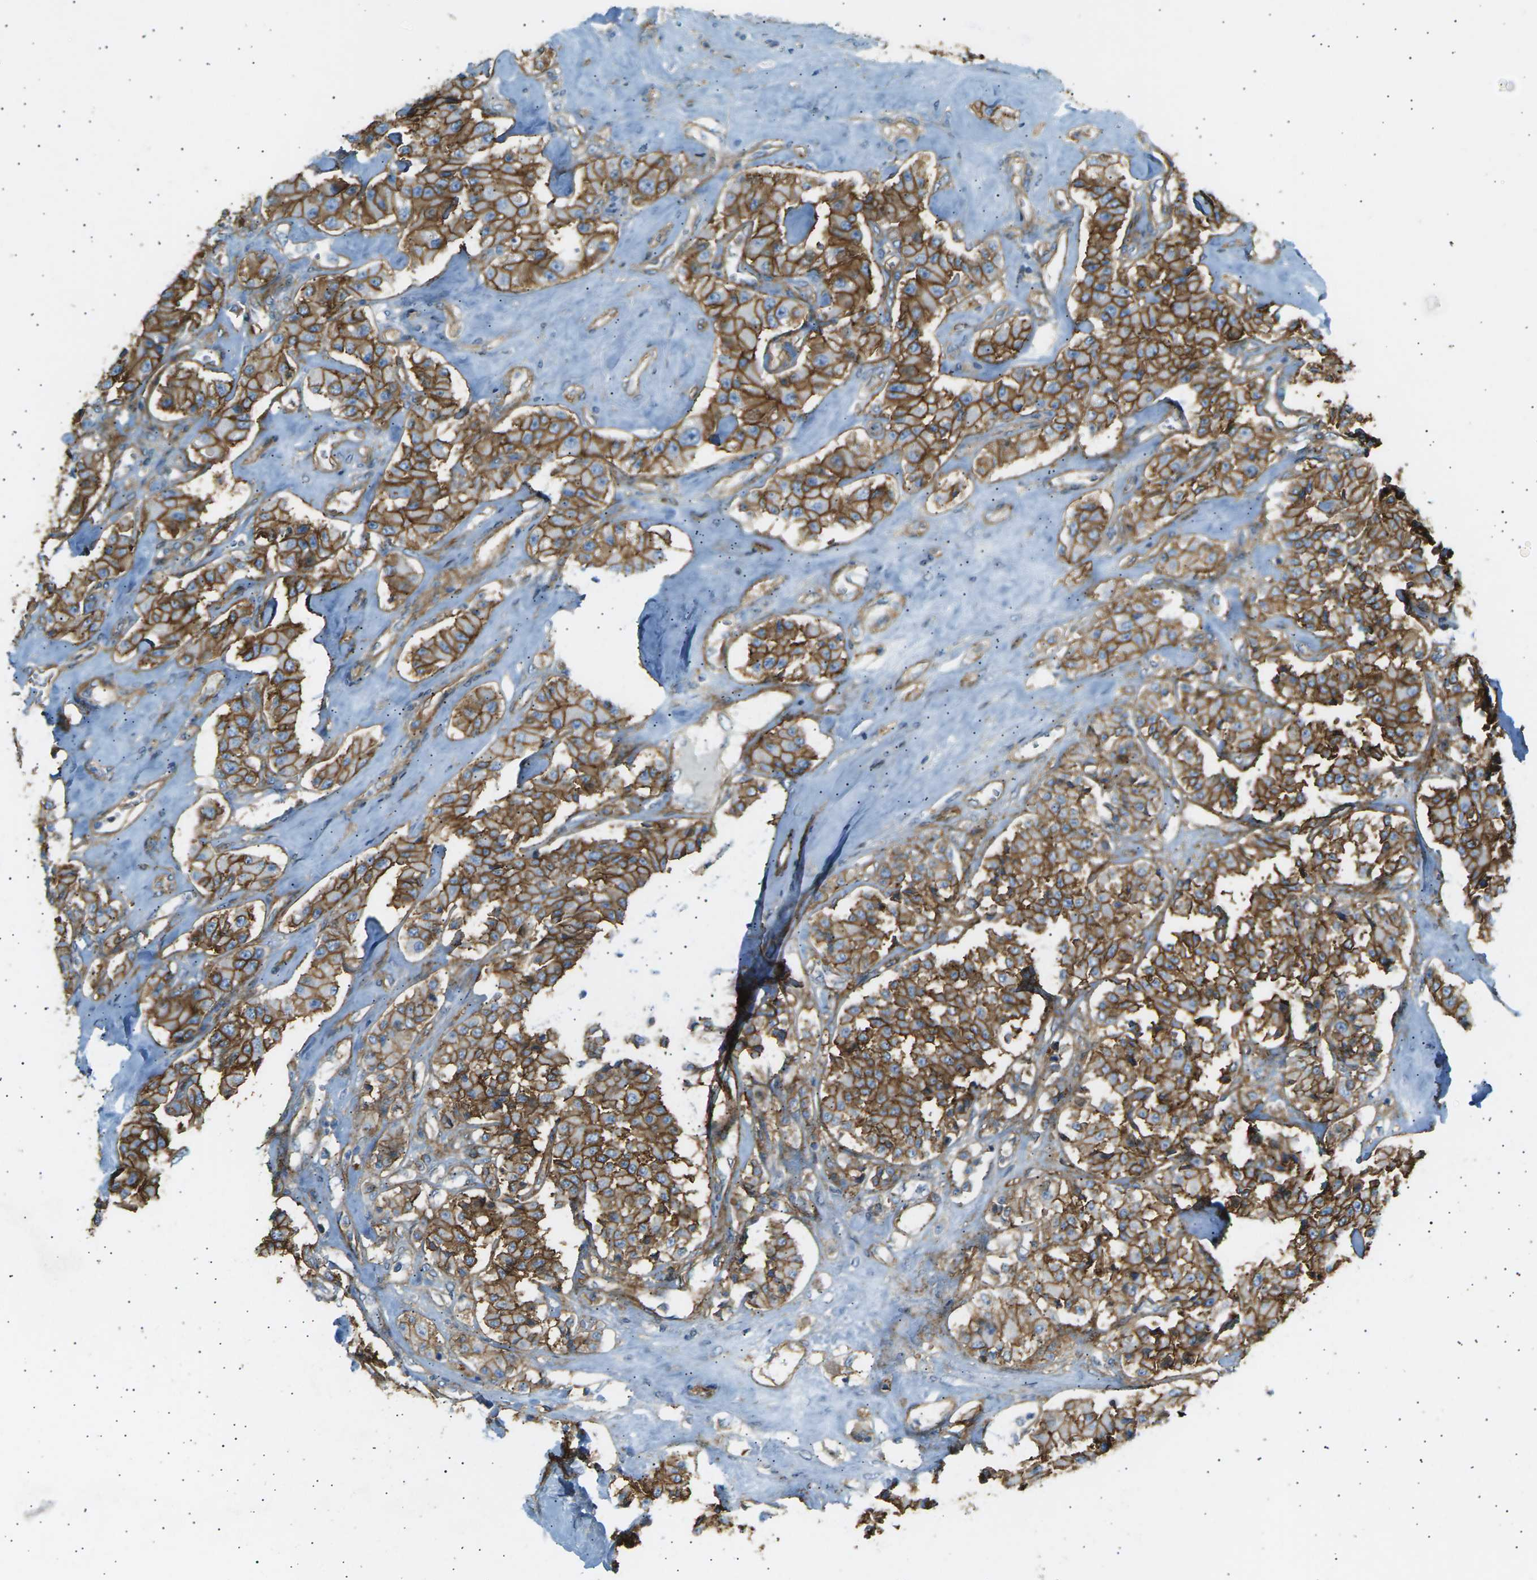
{"staining": {"intensity": "strong", "quantity": ">75%", "location": "cytoplasmic/membranous"}, "tissue": "carcinoid", "cell_type": "Tumor cells", "image_type": "cancer", "snomed": [{"axis": "morphology", "description": "Carcinoid, malignant, NOS"}, {"axis": "topography", "description": "Pancreas"}], "caption": "High-magnification brightfield microscopy of malignant carcinoid stained with DAB (brown) and counterstained with hematoxylin (blue). tumor cells exhibit strong cytoplasmic/membranous positivity is present in approximately>75% of cells. Immunohistochemistry (ihc) stains the protein of interest in brown and the nuclei are stained blue.", "gene": "ATP2B4", "patient": {"sex": "male", "age": 41}}